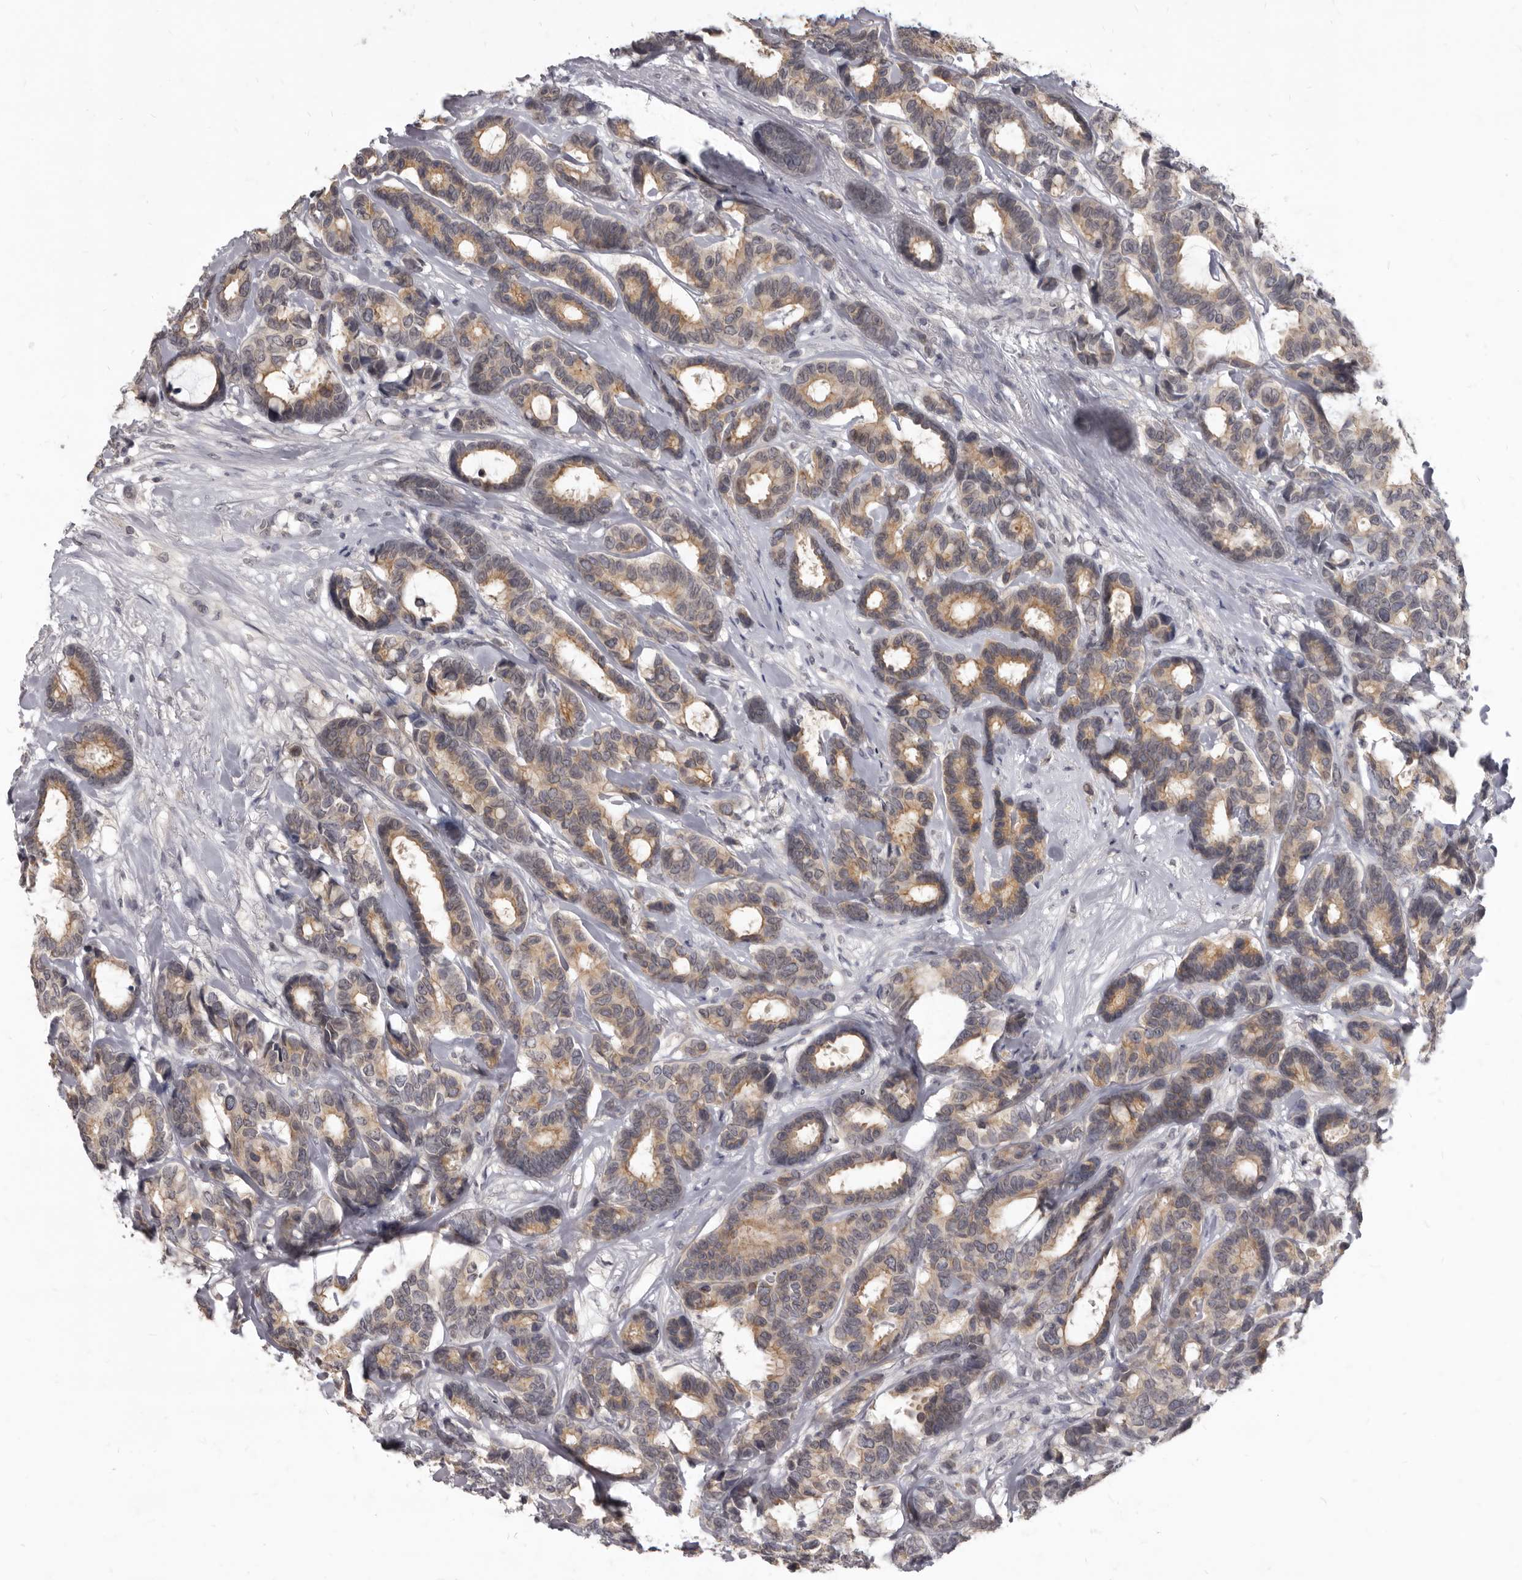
{"staining": {"intensity": "weak", "quantity": "25%-75%", "location": "cytoplasmic/membranous"}, "tissue": "breast cancer", "cell_type": "Tumor cells", "image_type": "cancer", "snomed": [{"axis": "morphology", "description": "Duct carcinoma"}, {"axis": "topography", "description": "Breast"}], "caption": "An image showing weak cytoplasmic/membranous positivity in approximately 25%-75% of tumor cells in breast cancer, as visualized by brown immunohistochemical staining.", "gene": "SULT1E1", "patient": {"sex": "female", "age": 87}}